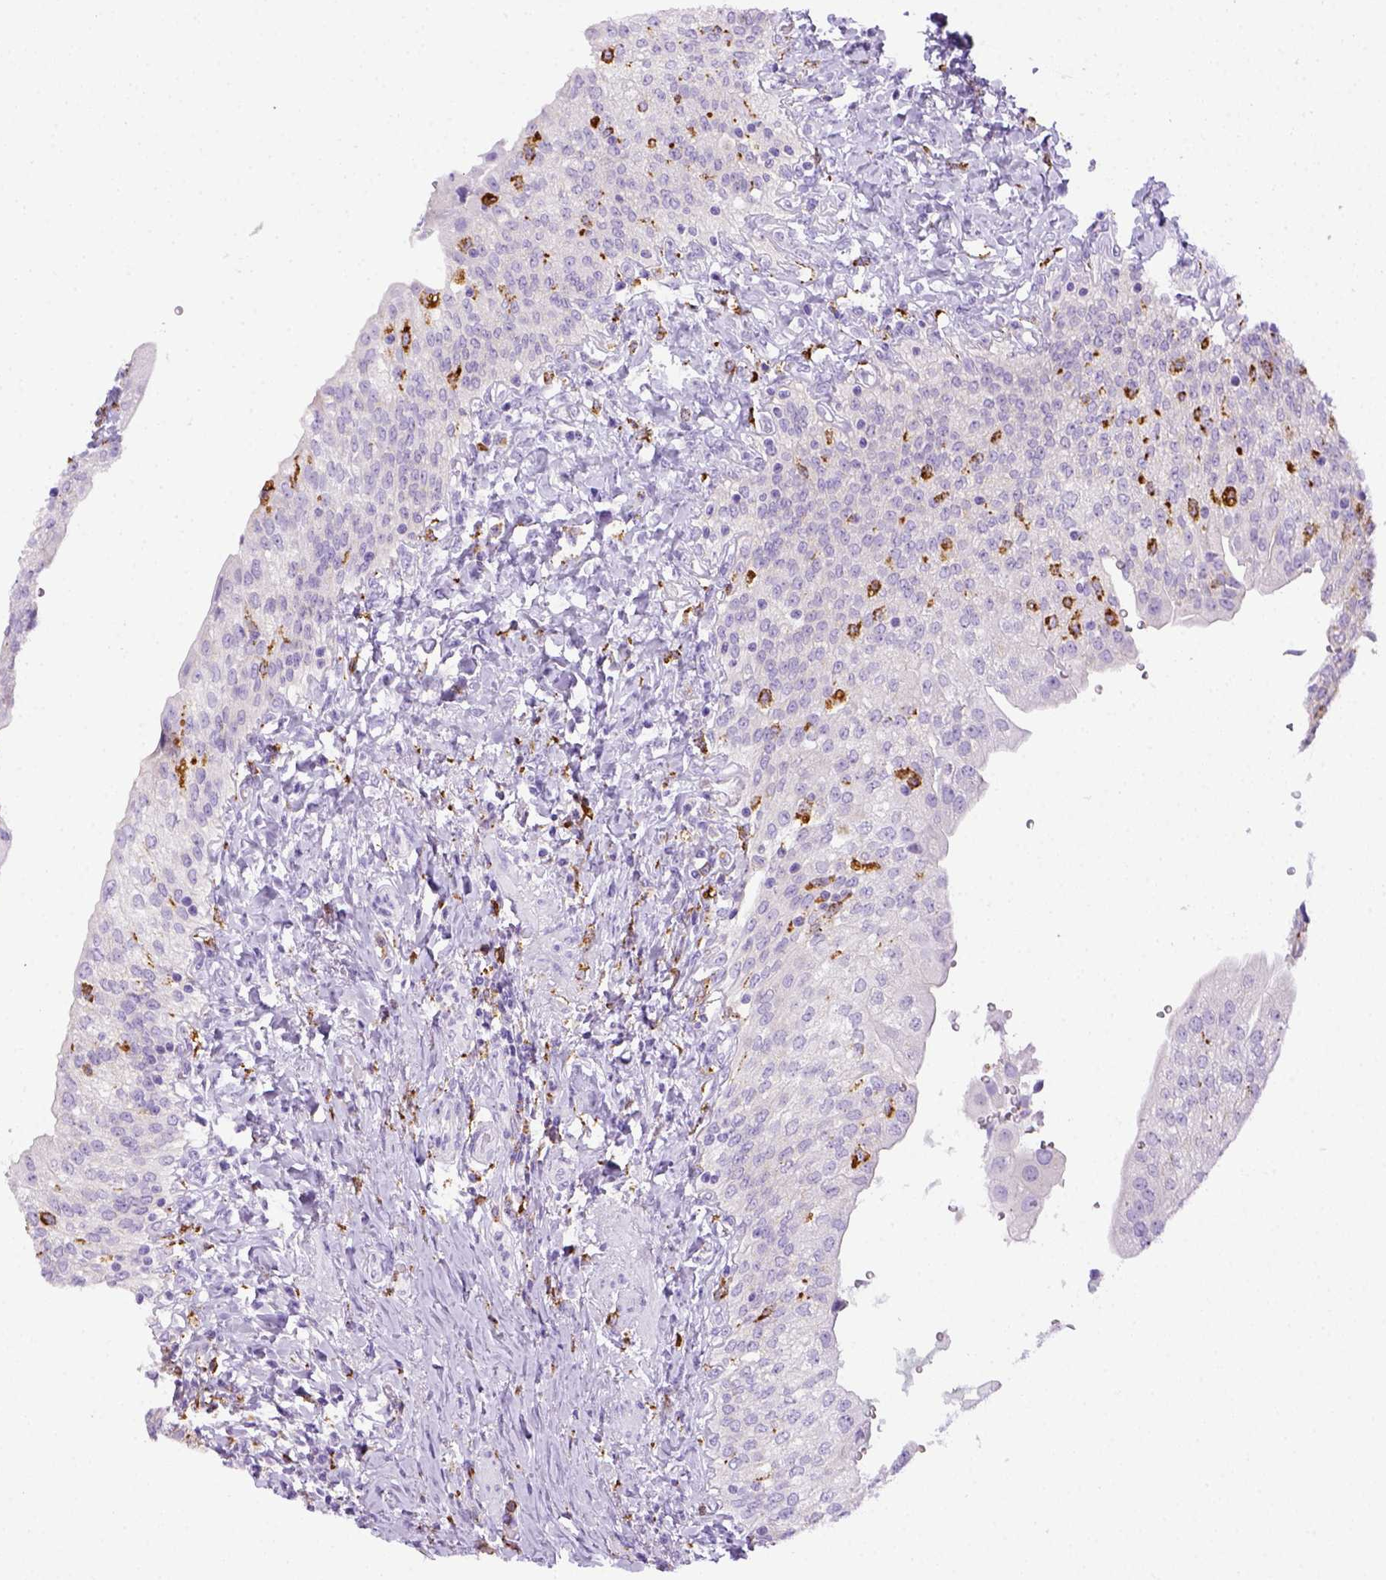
{"staining": {"intensity": "negative", "quantity": "none", "location": "none"}, "tissue": "urinary bladder", "cell_type": "Urothelial cells", "image_type": "normal", "snomed": [{"axis": "morphology", "description": "Normal tissue, NOS"}, {"axis": "morphology", "description": "Inflammation, NOS"}, {"axis": "topography", "description": "Urinary bladder"}], "caption": "Immunohistochemistry (IHC) of benign human urinary bladder shows no expression in urothelial cells. (Brightfield microscopy of DAB immunohistochemistry at high magnification).", "gene": "CD68", "patient": {"sex": "male", "age": 64}}